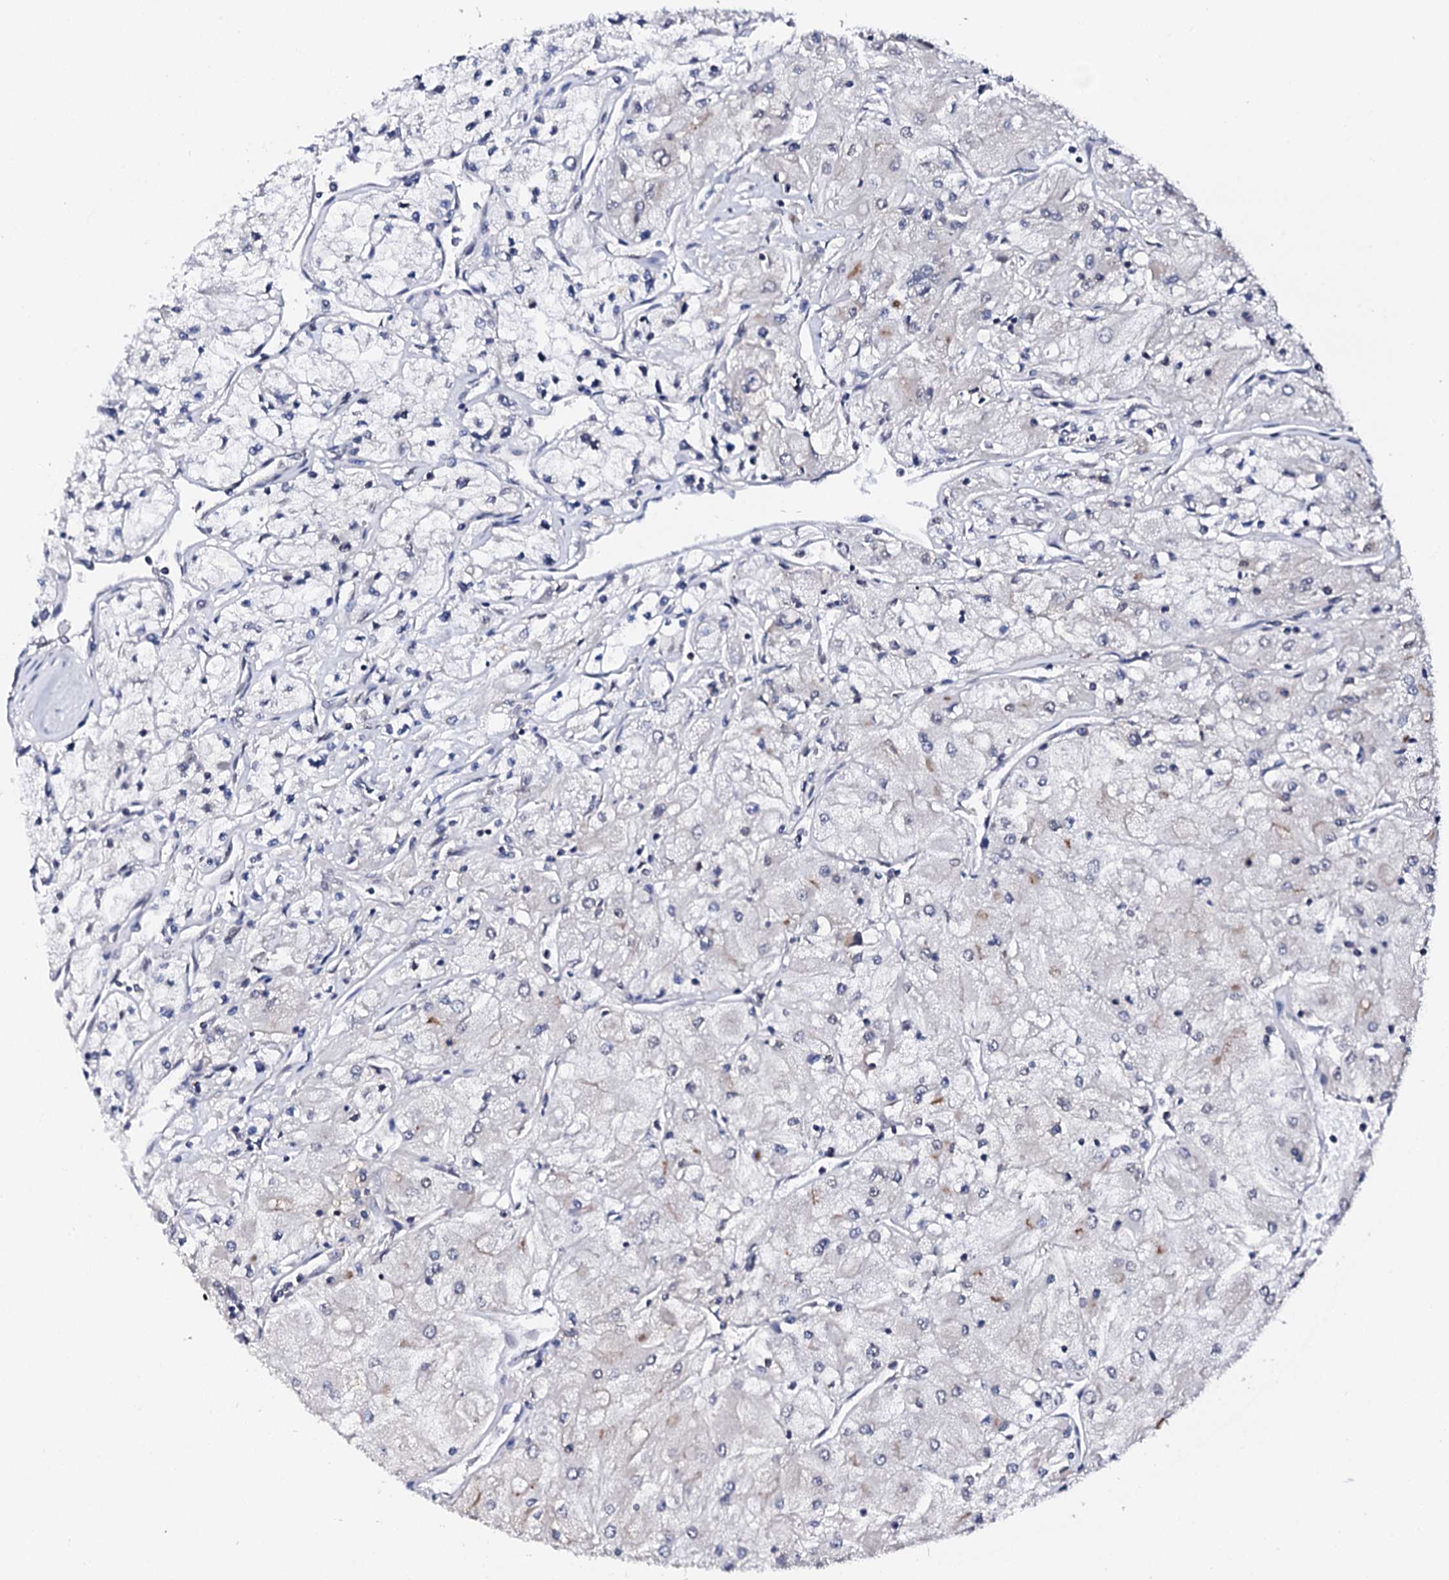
{"staining": {"intensity": "negative", "quantity": "none", "location": "none"}, "tissue": "renal cancer", "cell_type": "Tumor cells", "image_type": "cancer", "snomed": [{"axis": "morphology", "description": "Adenocarcinoma, NOS"}, {"axis": "topography", "description": "Kidney"}], "caption": "This is an IHC micrograph of renal cancer (adenocarcinoma). There is no expression in tumor cells.", "gene": "NUP58", "patient": {"sex": "male", "age": 80}}